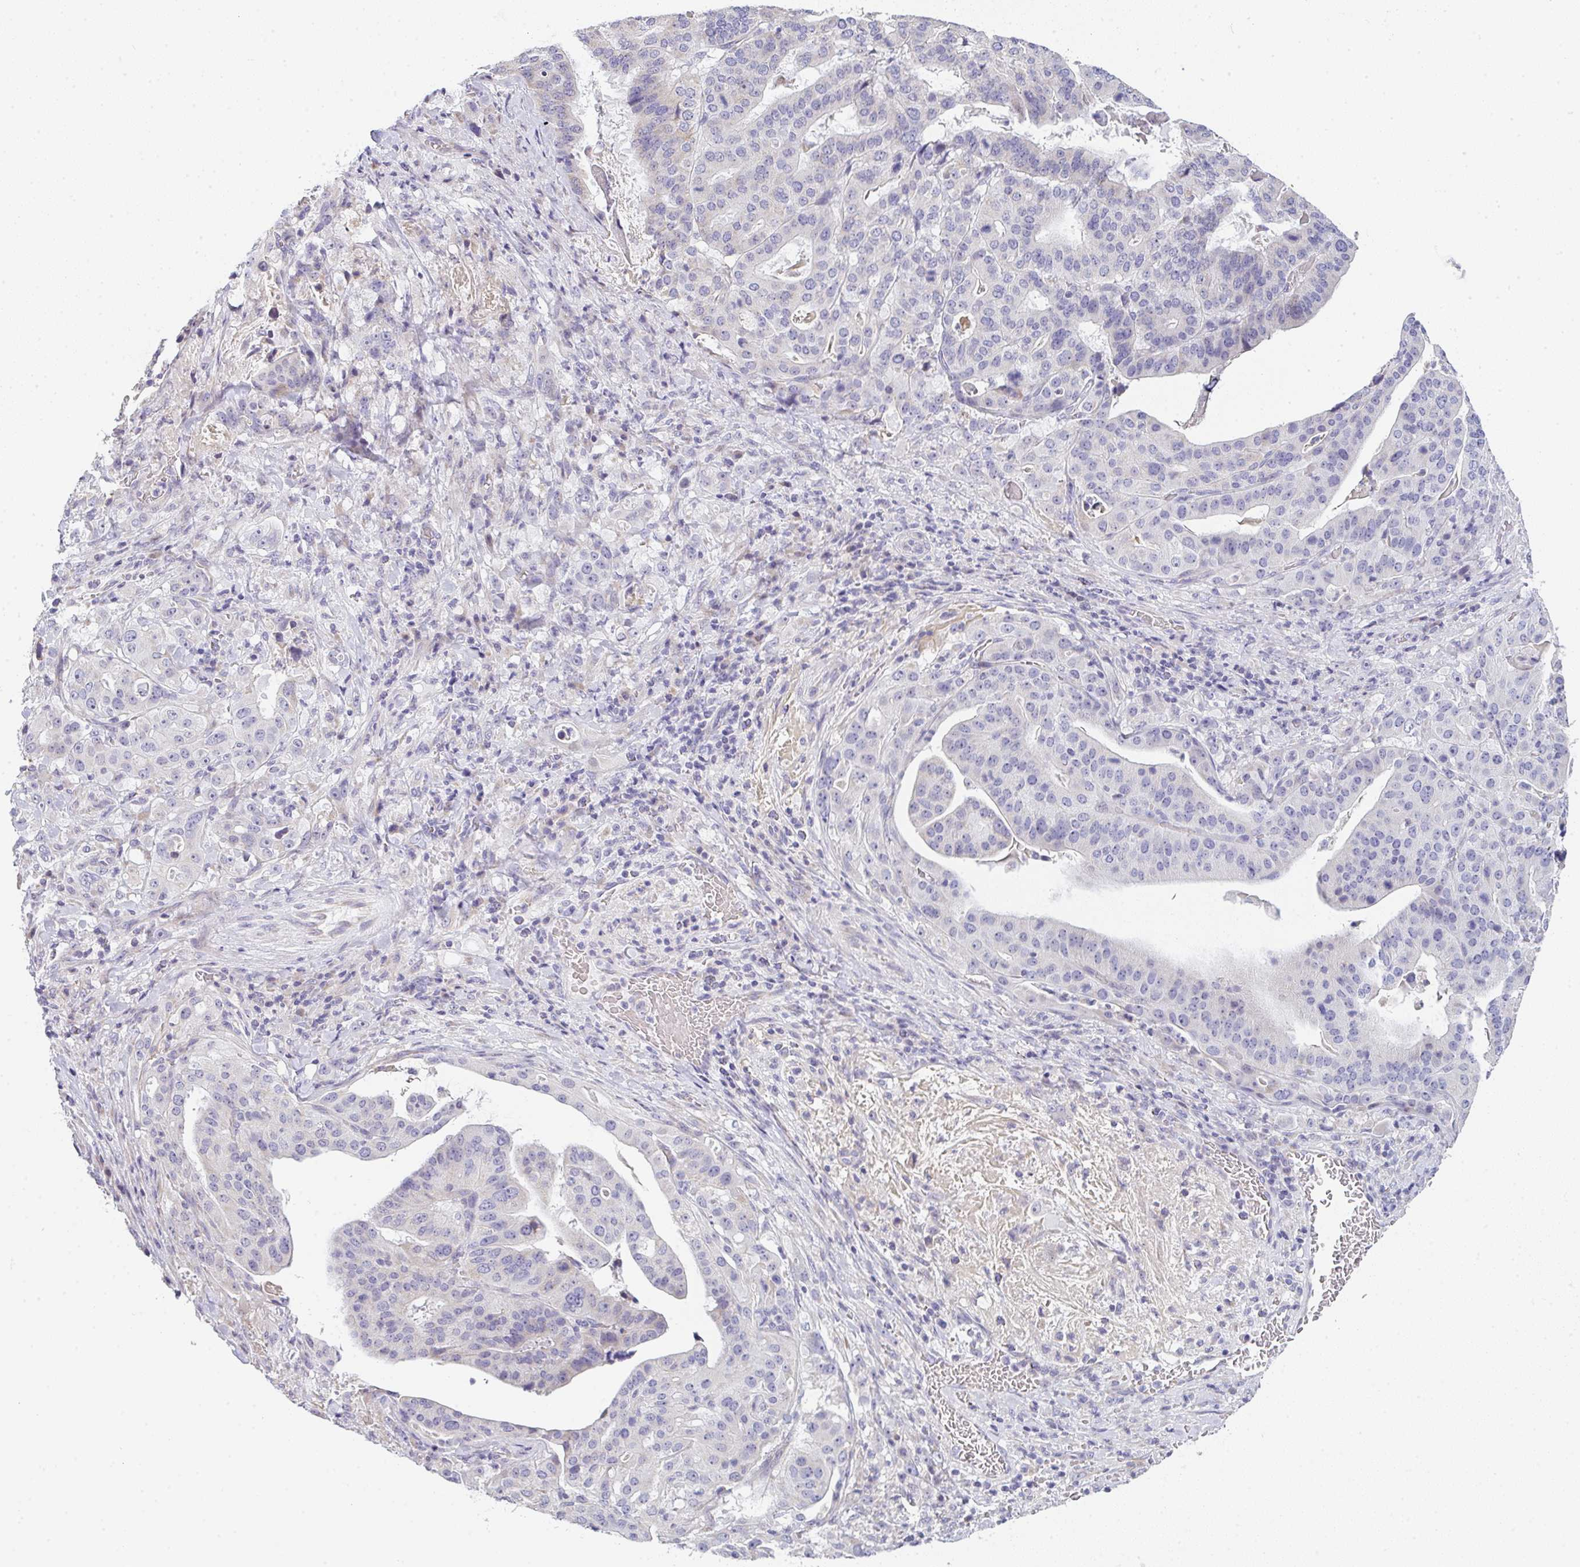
{"staining": {"intensity": "negative", "quantity": "none", "location": "none"}, "tissue": "stomach cancer", "cell_type": "Tumor cells", "image_type": "cancer", "snomed": [{"axis": "morphology", "description": "Adenocarcinoma, NOS"}, {"axis": "topography", "description": "Stomach"}], "caption": "Protein analysis of stomach cancer (adenocarcinoma) demonstrates no significant staining in tumor cells.", "gene": "CACNA1S", "patient": {"sex": "male", "age": 48}}